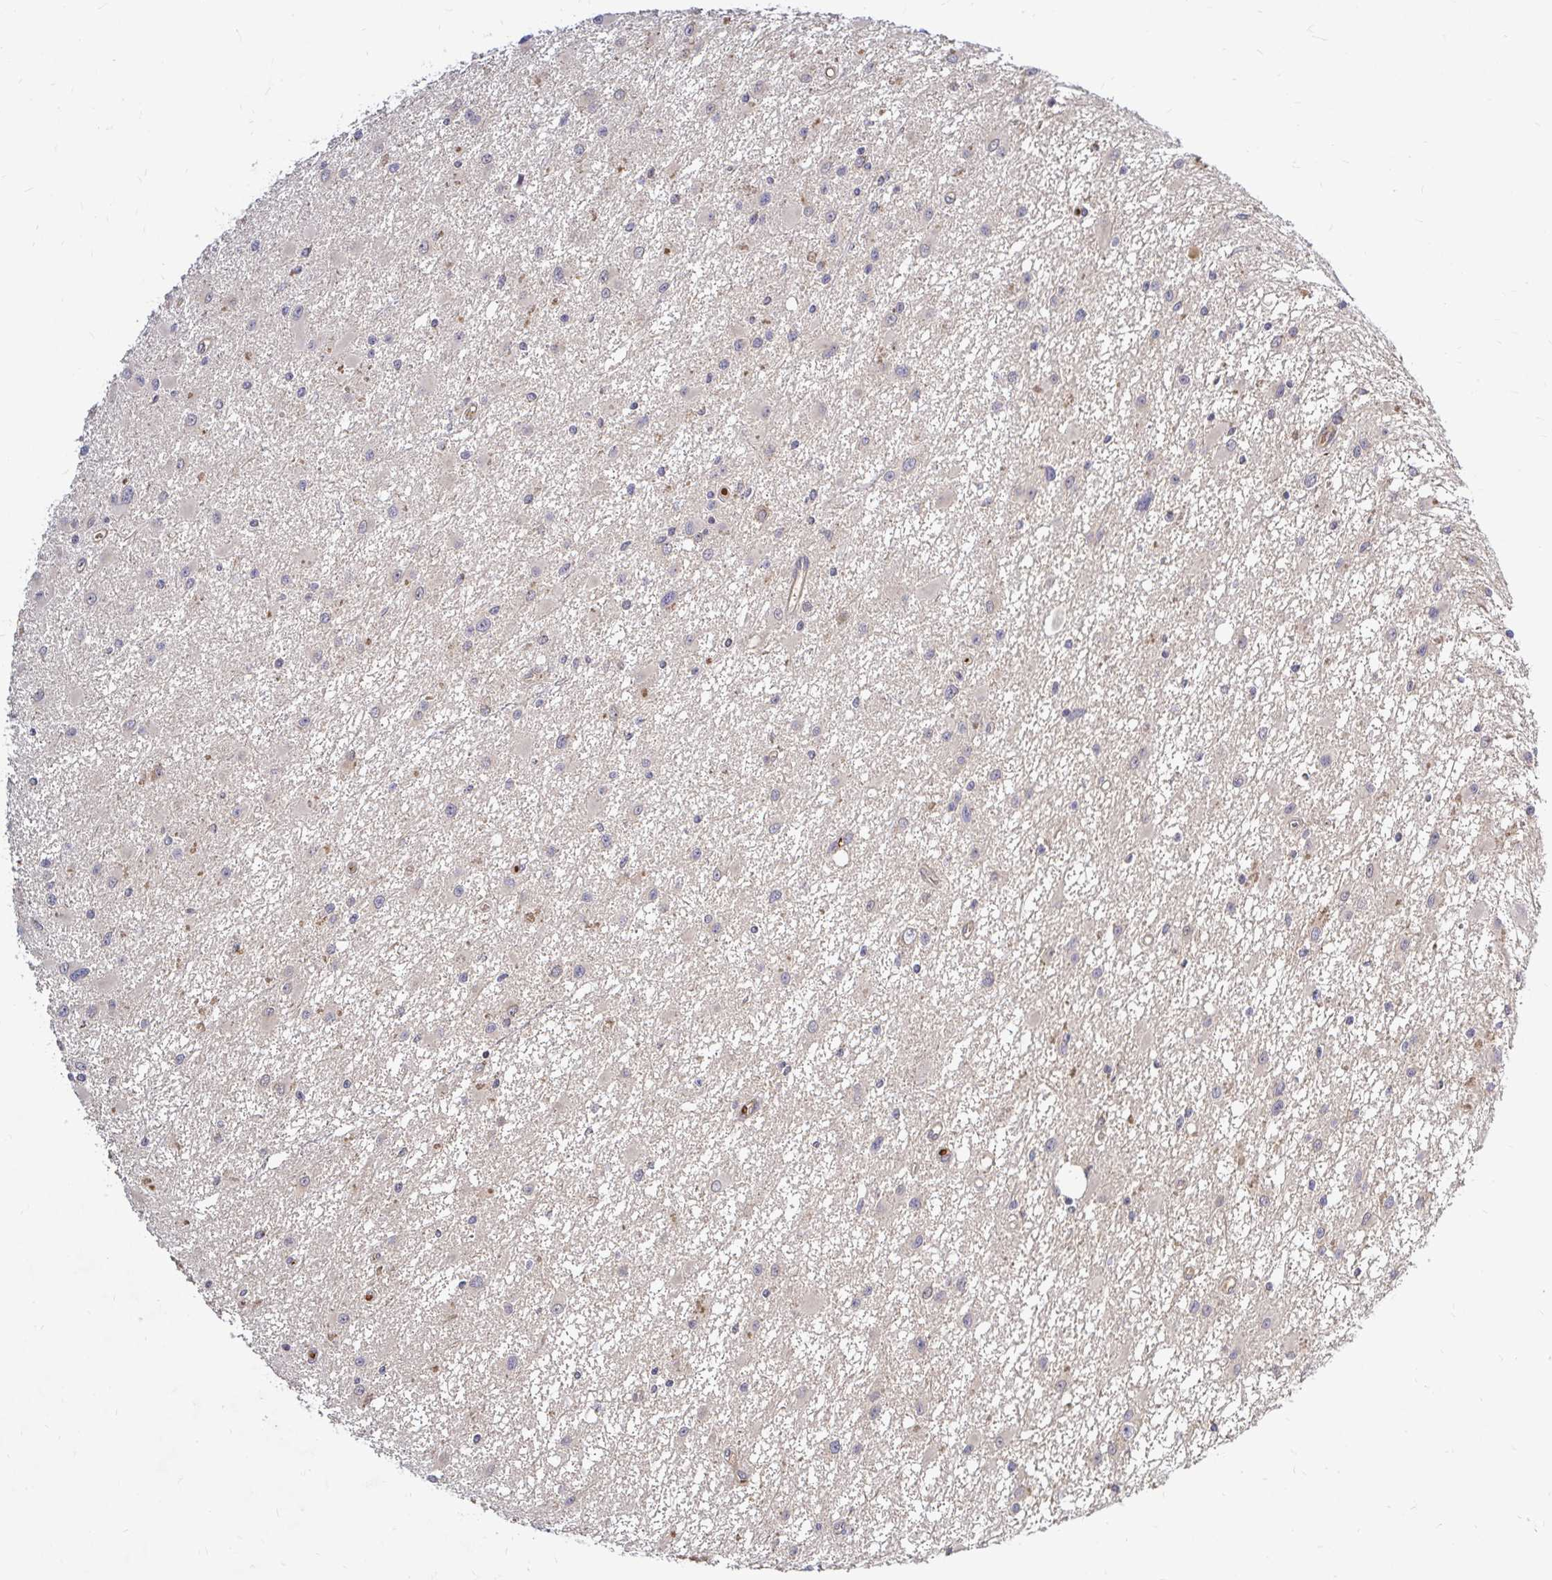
{"staining": {"intensity": "negative", "quantity": "none", "location": "none"}, "tissue": "glioma", "cell_type": "Tumor cells", "image_type": "cancer", "snomed": [{"axis": "morphology", "description": "Glioma, malignant, High grade"}, {"axis": "topography", "description": "Brain"}], "caption": "A micrograph of human high-grade glioma (malignant) is negative for staining in tumor cells. Nuclei are stained in blue.", "gene": "ARHGEF37", "patient": {"sex": "male", "age": 54}}